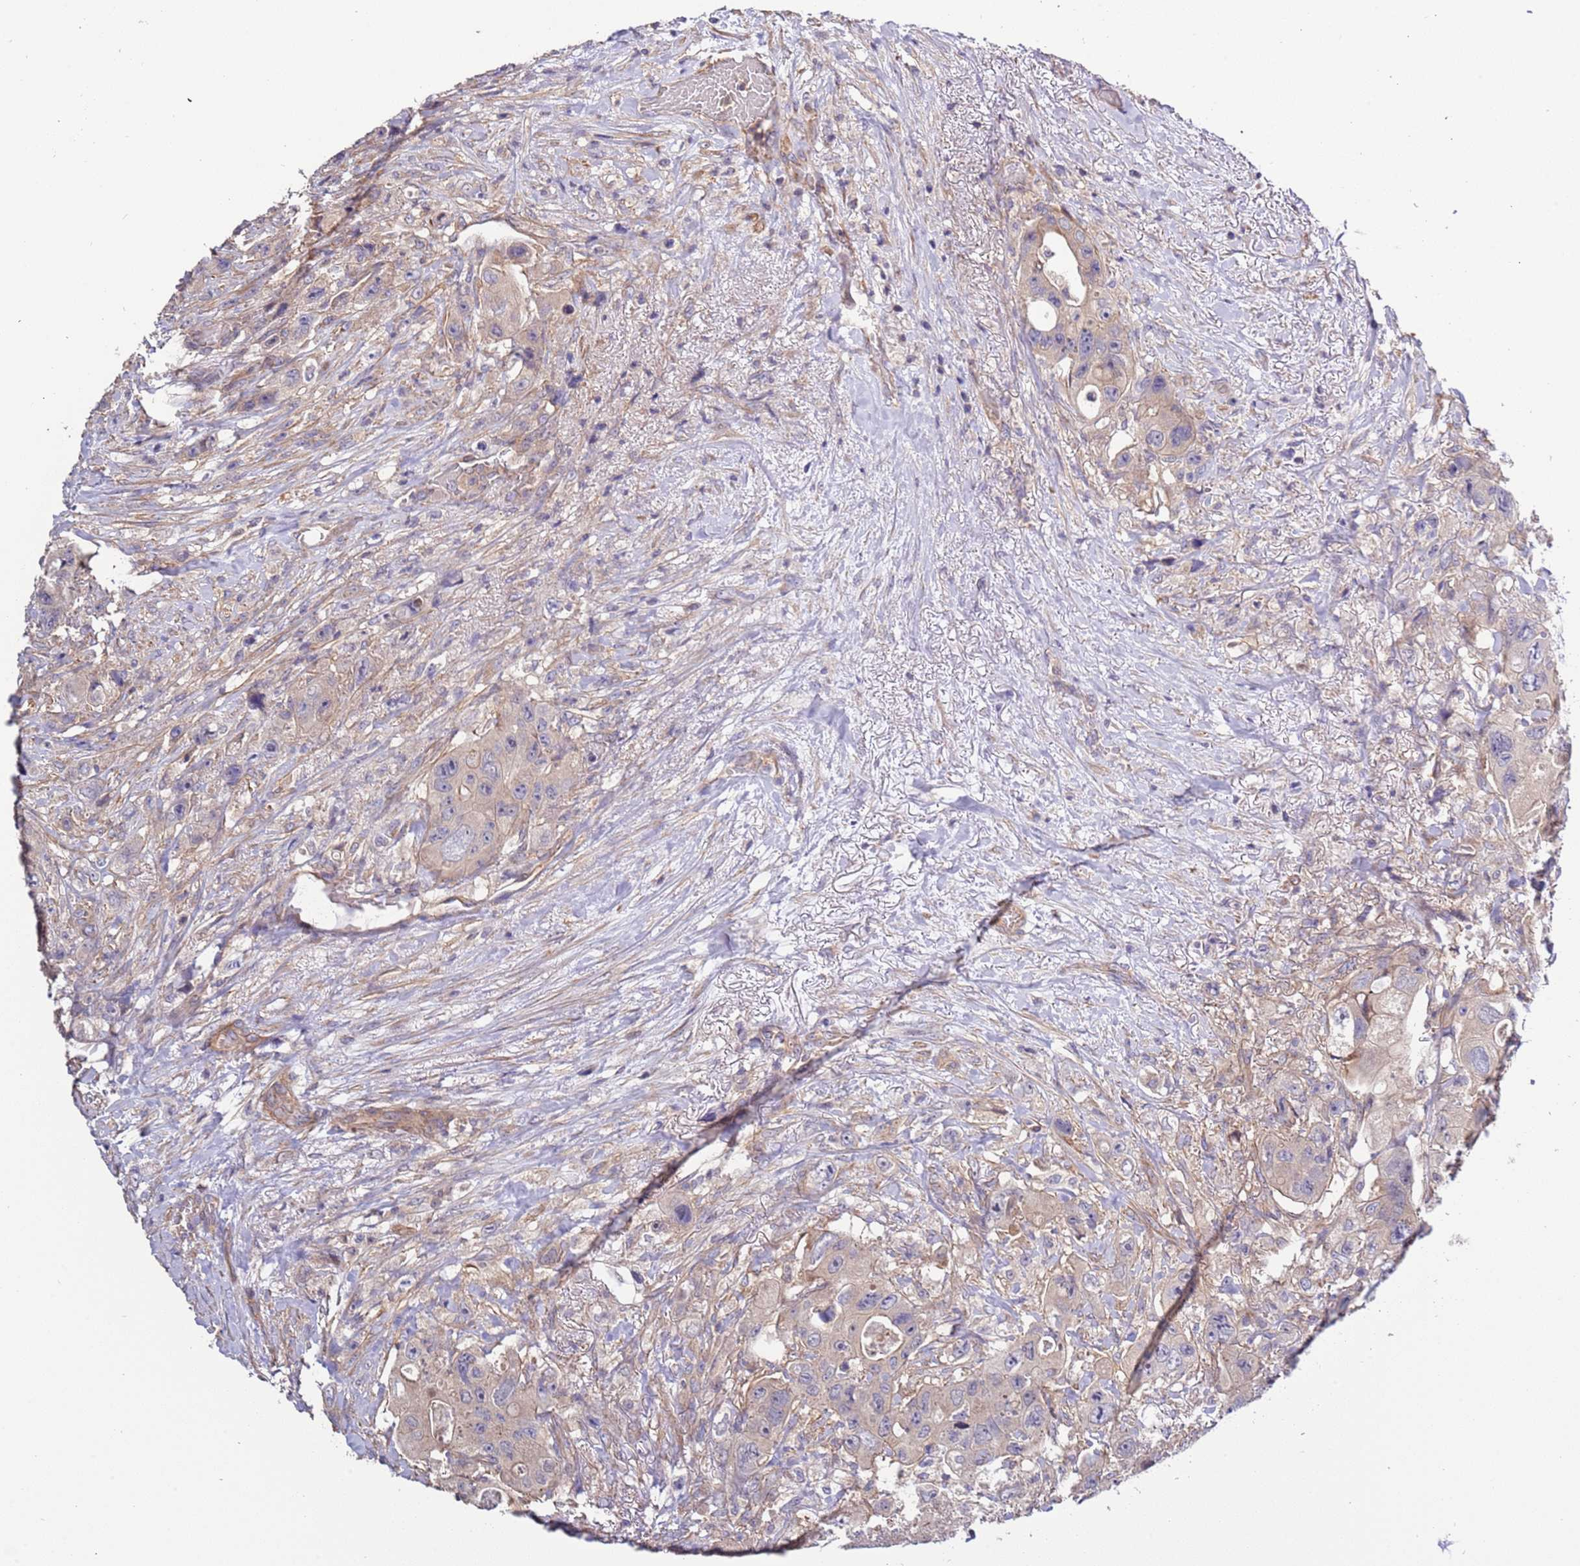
{"staining": {"intensity": "weak", "quantity": ">75%", "location": "cytoplasmic/membranous"}, "tissue": "colorectal cancer", "cell_type": "Tumor cells", "image_type": "cancer", "snomed": [{"axis": "morphology", "description": "Adenocarcinoma, NOS"}, {"axis": "topography", "description": "Colon"}], "caption": "Colorectal cancer (adenocarcinoma) stained with DAB immunohistochemistry (IHC) reveals low levels of weak cytoplasmic/membranous staining in approximately >75% of tumor cells.", "gene": "LAMB4", "patient": {"sex": "female", "age": 46}}